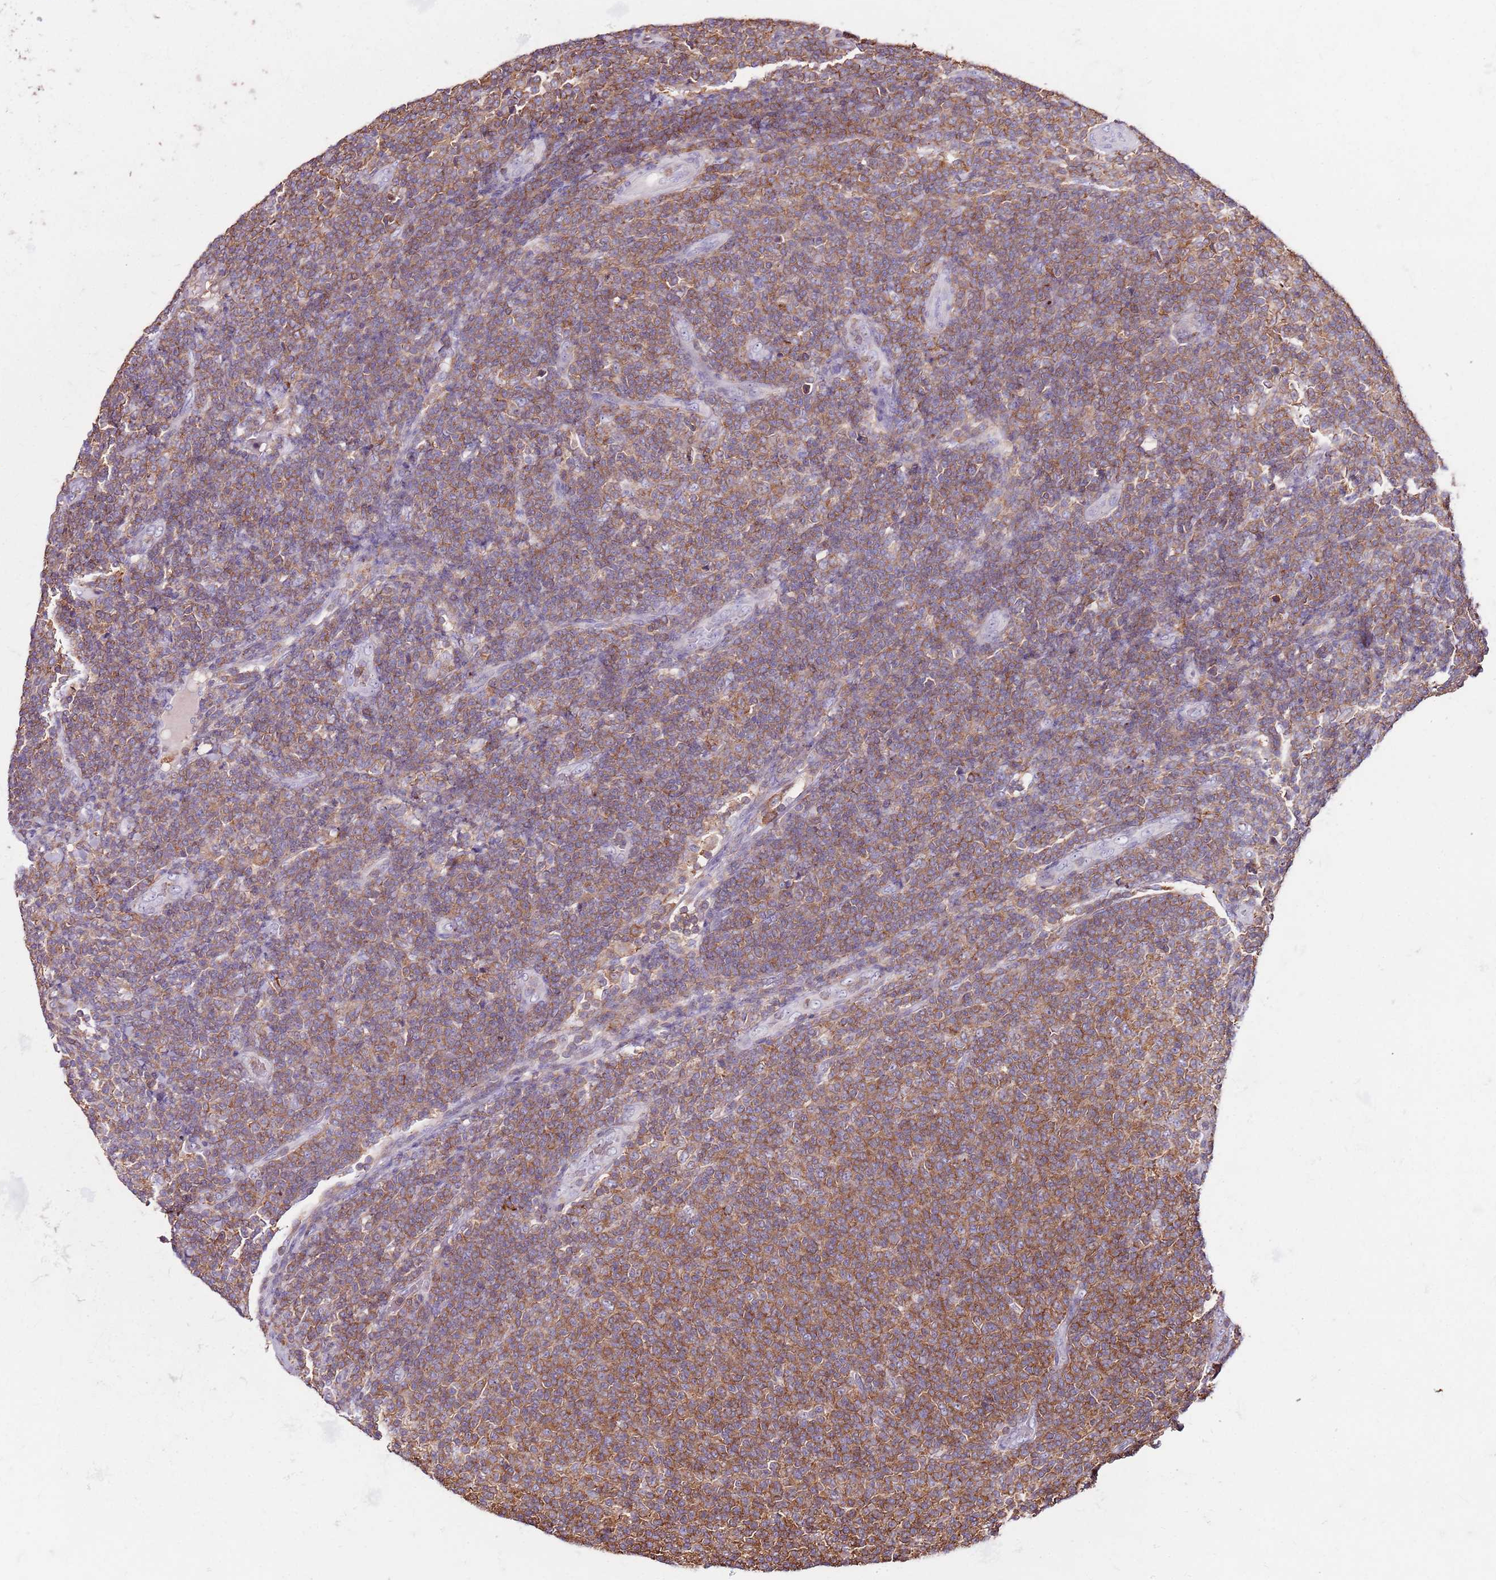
{"staining": {"intensity": "moderate", "quantity": ">75%", "location": "cytoplasmic/membranous"}, "tissue": "lymphoma", "cell_type": "Tumor cells", "image_type": "cancer", "snomed": [{"axis": "morphology", "description": "Malignant lymphoma, non-Hodgkin's type, Low grade"}, {"axis": "topography", "description": "Lymph node"}], "caption": "Tumor cells reveal medium levels of moderate cytoplasmic/membranous positivity in approximately >75% of cells in lymphoma. (IHC, brightfield microscopy, high magnification).", "gene": "ZSWIM1", "patient": {"sex": "male", "age": 66}}